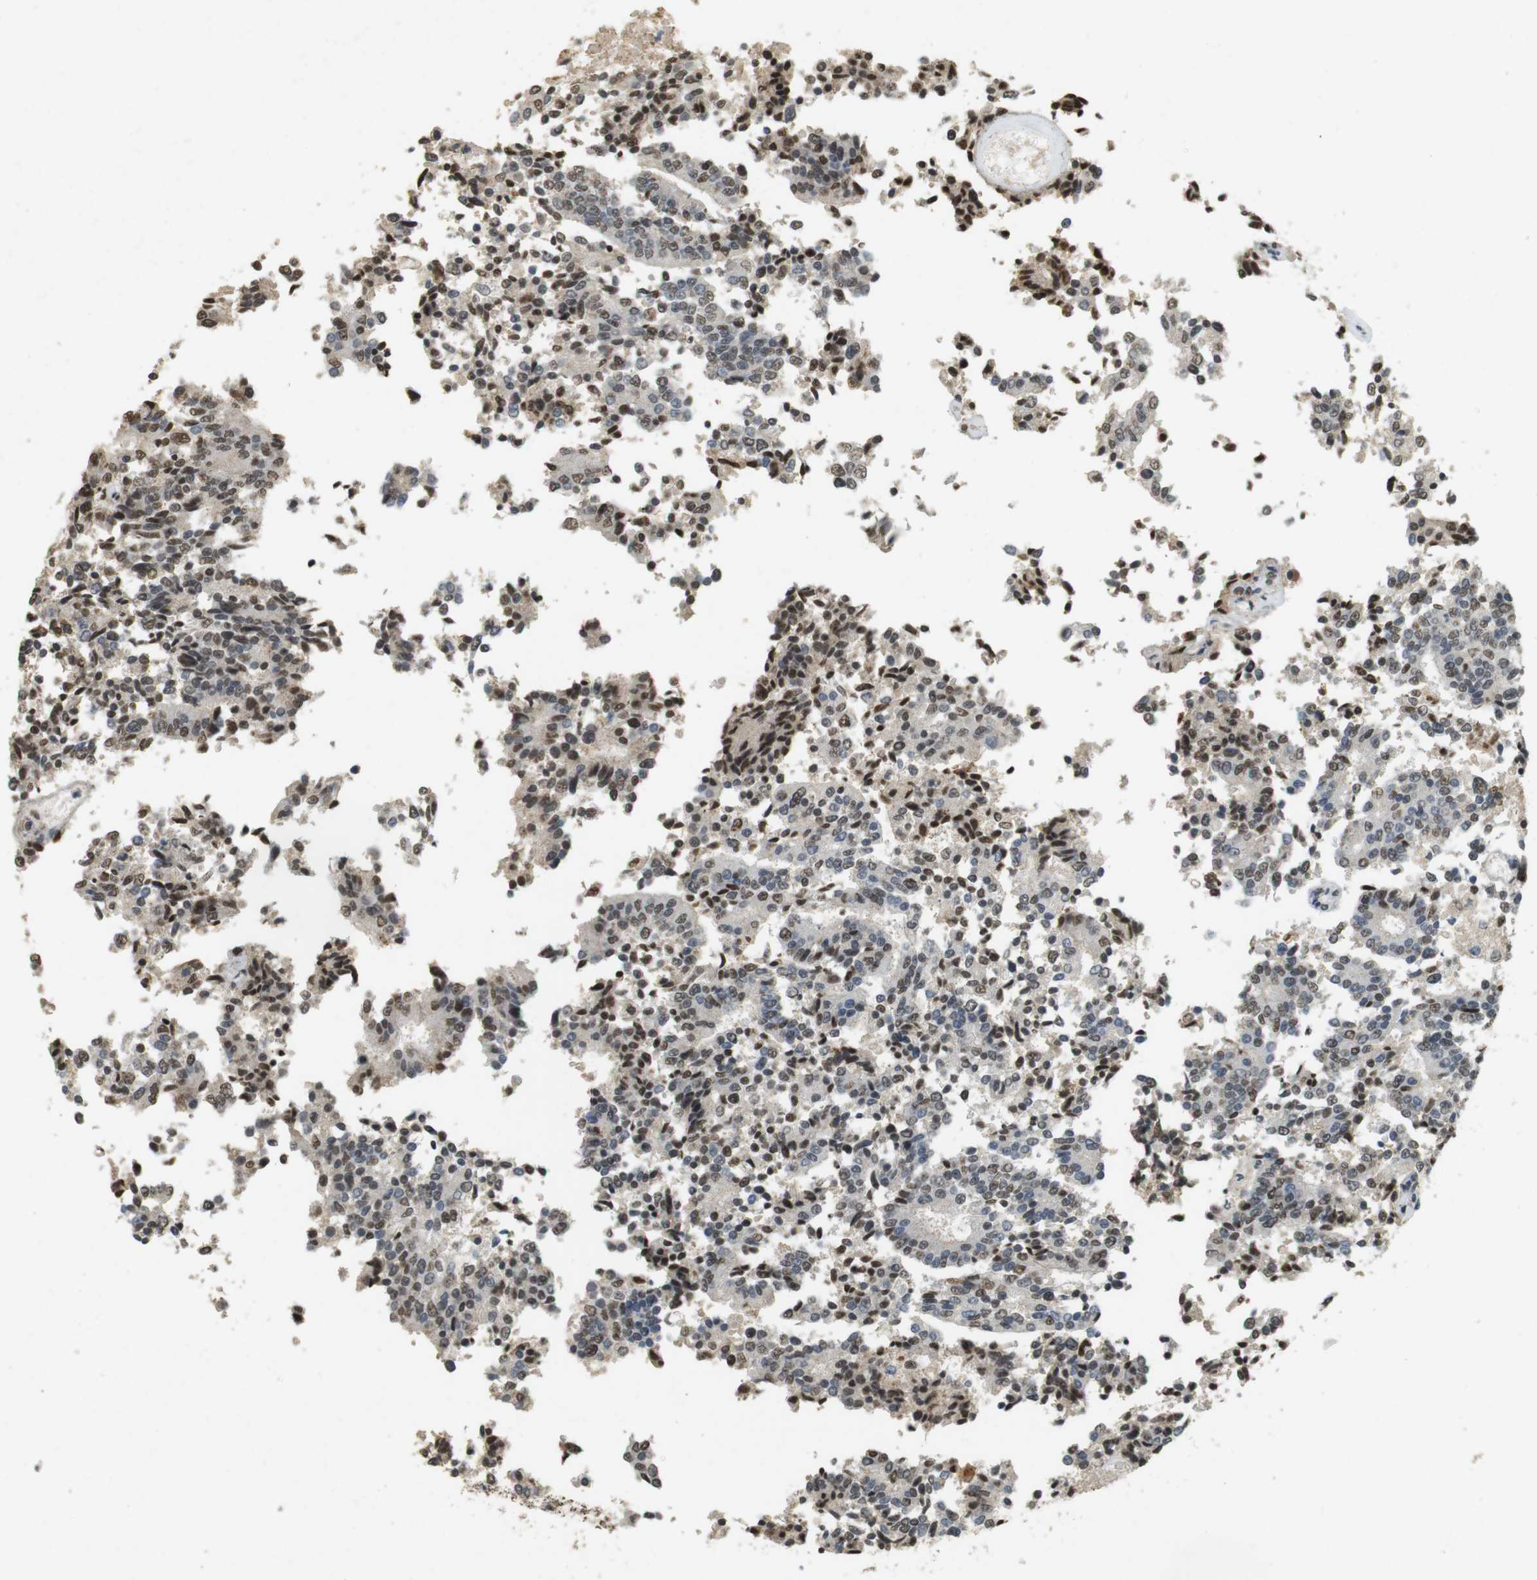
{"staining": {"intensity": "moderate", "quantity": ">75%", "location": "nuclear"}, "tissue": "prostate cancer", "cell_type": "Tumor cells", "image_type": "cancer", "snomed": [{"axis": "morphology", "description": "Normal tissue, NOS"}, {"axis": "morphology", "description": "Adenocarcinoma, High grade"}, {"axis": "topography", "description": "Prostate"}, {"axis": "topography", "description": "Seminal veicle"}], "caption": "DAB (3,3'-diaminobenzidine) immunohistochemical staining of prostate cancer (high-grade adenocarcinoma) shows moderate nuclear protein expression in about >75% of tumor cells.", "gene": "GATA4", "patient": {"sex": "male", "age": 55}}